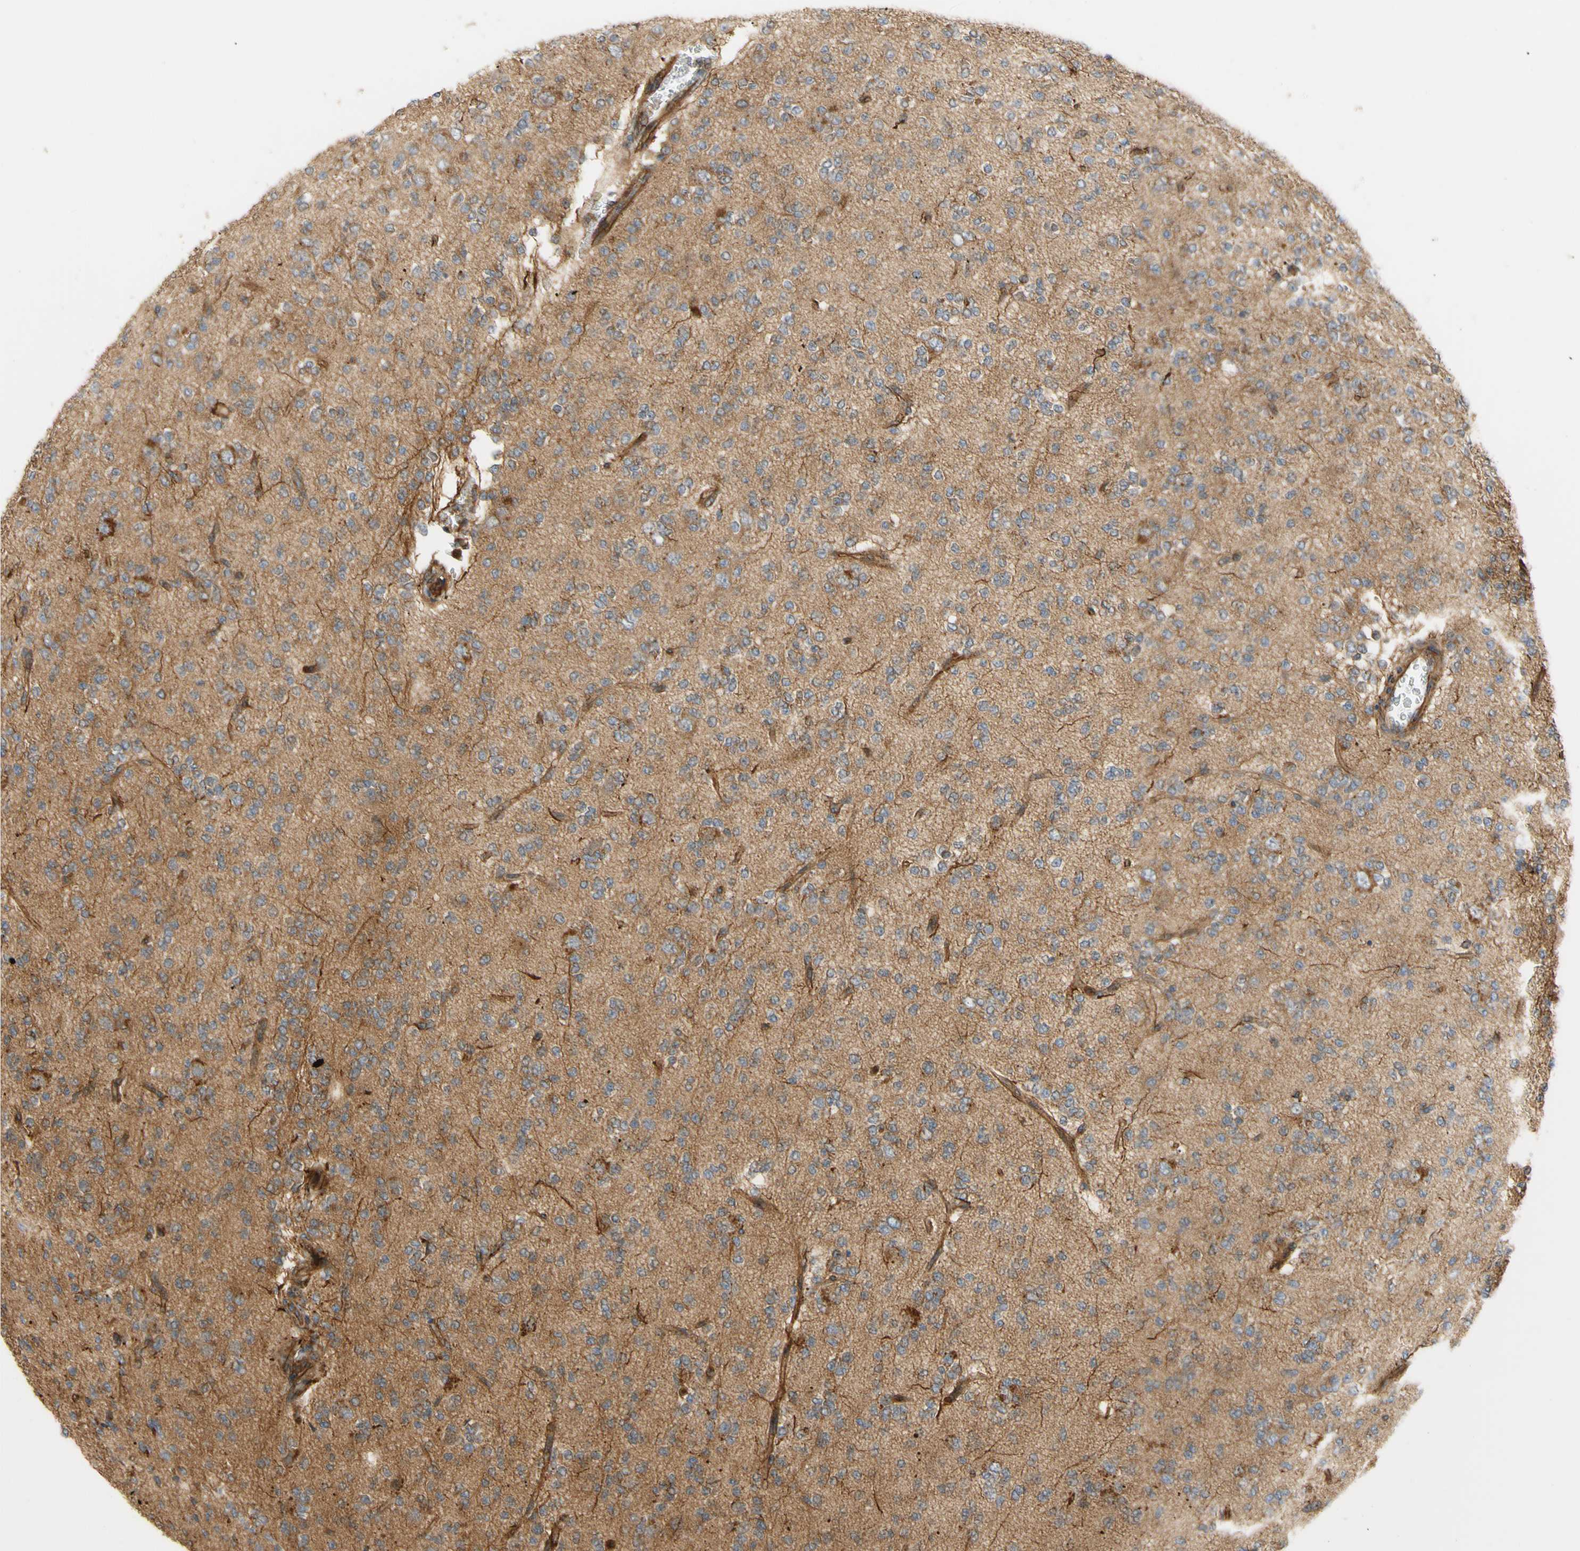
{"staining": {"intensity": "negative", "quantity": "none", "location": "none"}, "tissue": "glioma", "cell_type": "Tumor cells", "image_type": "cancer", "snomed": [{"axis": "morphology", "description": "Glioma, malignant, Low grade"}, {"axis": "topography", "description": "Brain"}], "caption": "Immunohistochemistry (IHC) of glioma reveals no expression in tumor cells. Nuclei are stained in blue.", "gene": "TUBG2", "patient": {"sex": "male", "age": 38}}